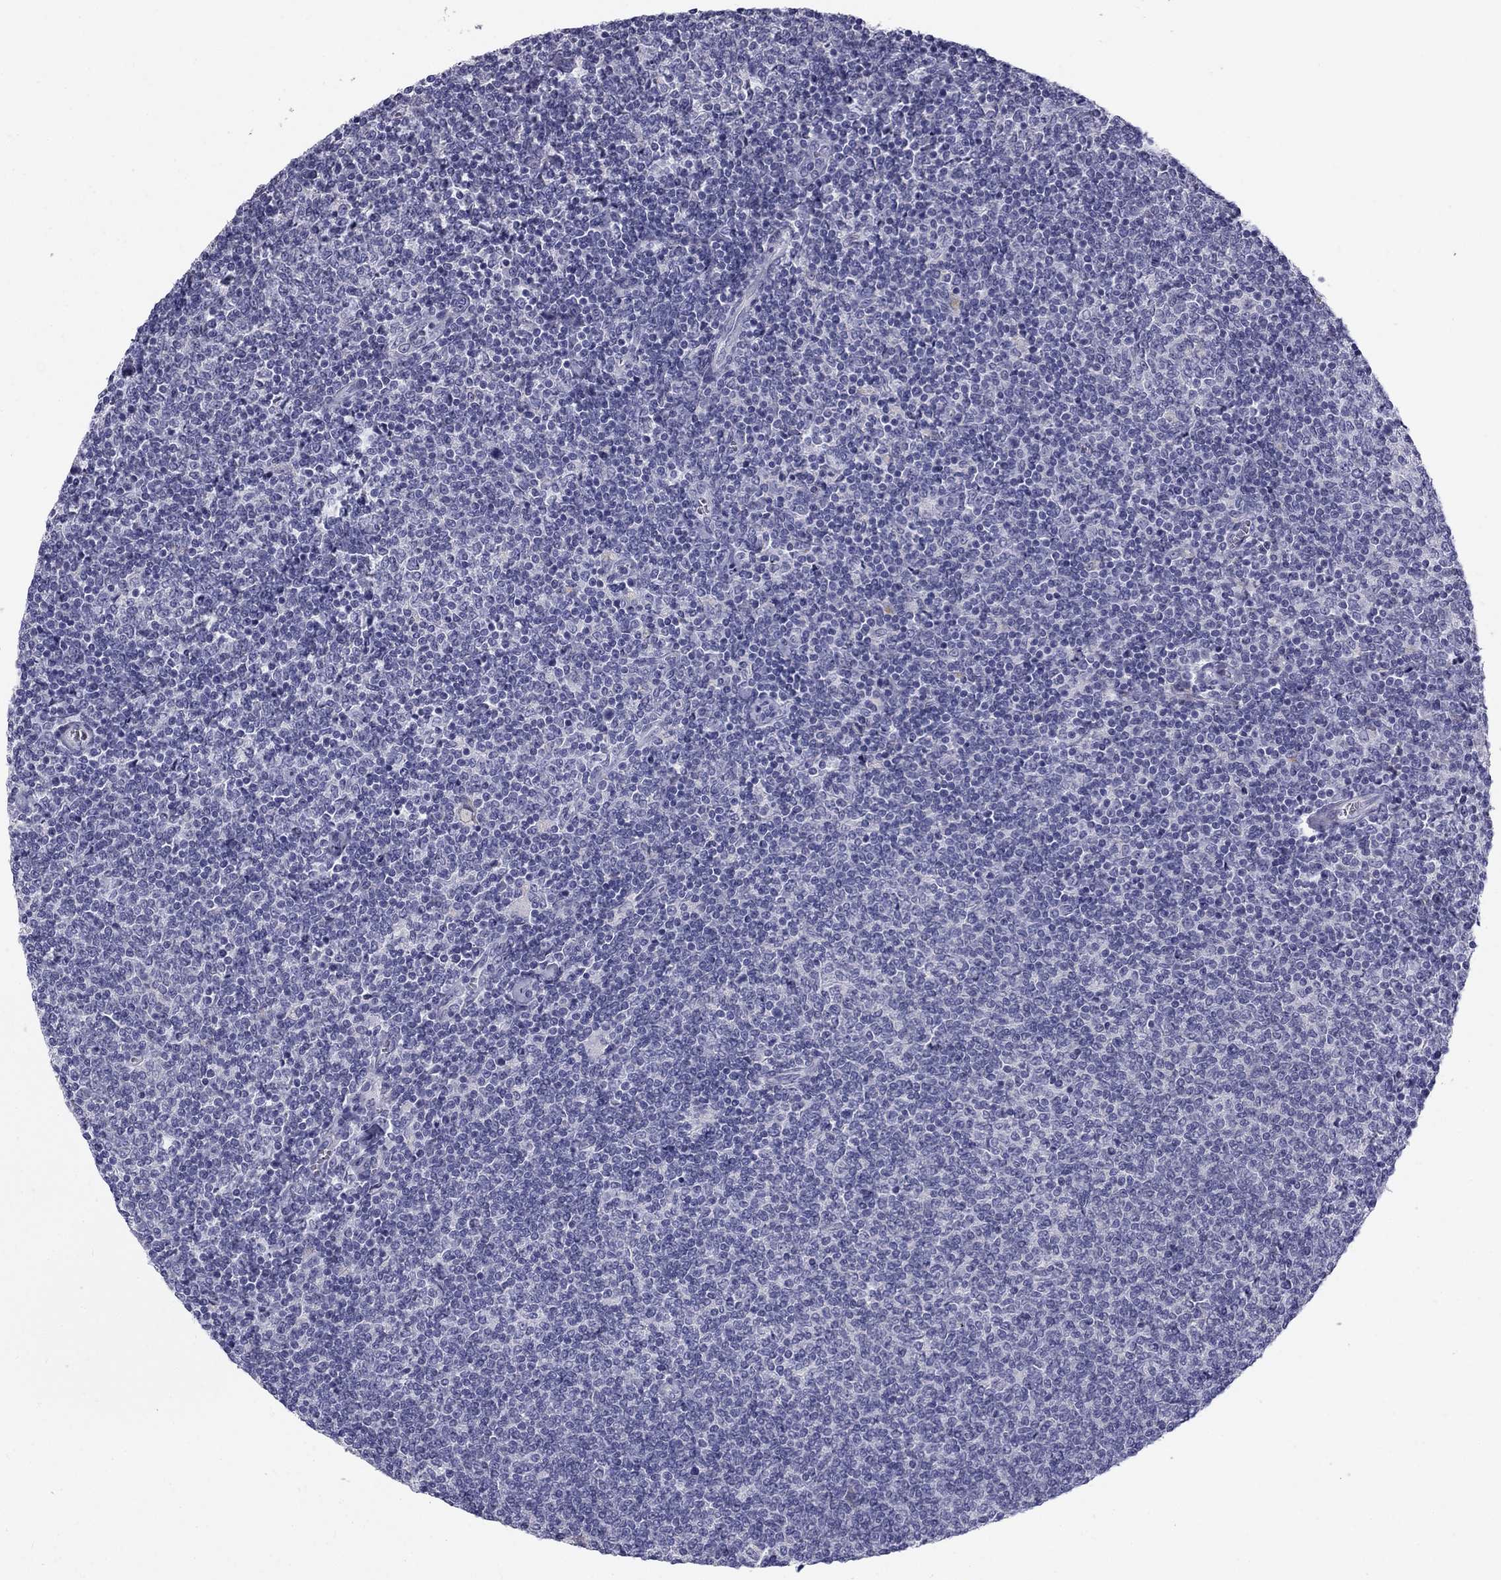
{"staining": {"intensity": "negative", "quantity": "none", "location": "none"}, "tissue": "lymphoma", "cell_type": "Tumor cells", "image_type": "cancer", "snomed": [{"axis": "morphology", "description": "Malignant lymphoma, non-Hodgkin's type, Low grade"}, {"axis": "topography", "description": "Lymph node"}], "caption": "Tumor cells show no significant expression in malignant lymphoma, non-Hodgkin's type (low-grade). The staining was performed using DAB to visualize the protein expression in brown, while the nuclei were stained in blue with hematoxylin (Magnification: 20x).", "gene": "CLPSL2", "patient": {"sex": "male", "age": 52}}